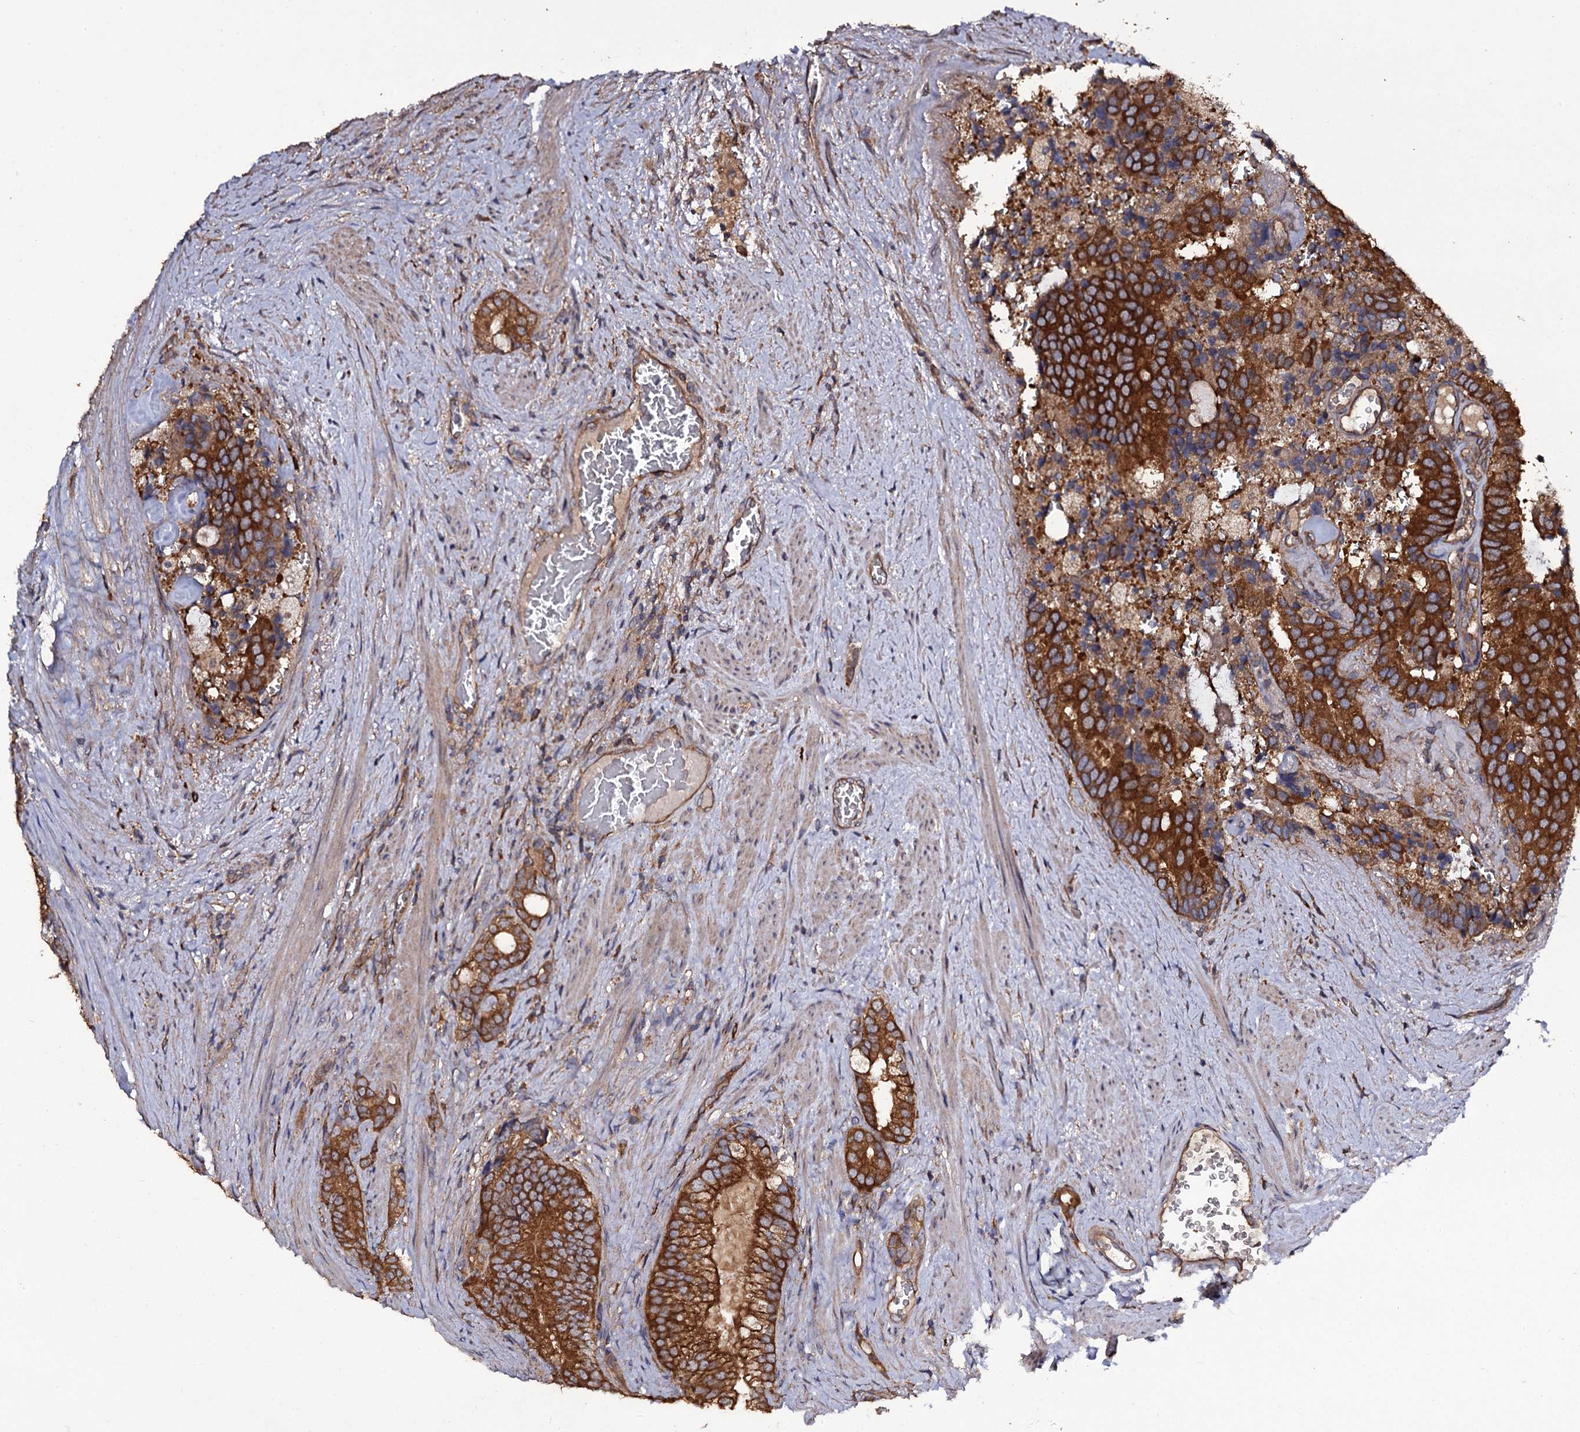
{"staining": {"intensity": "strong", "quantity": ">75%", "location": "cytoplasmic/membranous"}, "tissue": "prostate cancer", "cell_type": "Tumor cells", "image_type": "cancer", "snomed": [{"axis": "morphology", "description": "Adenocarcinoma, Low grade"}, {"axis": "topography", "description": "Prostate"}], "caption": "Protein expression by immunohistochemistry exhibits strong cytoplasmic/membranous staining in about >75% of tumor cells in adenocarcinoma (low-grade) (prostate).", "gene": "TTC23", "patient": {"sex": "male", "age": 71}}